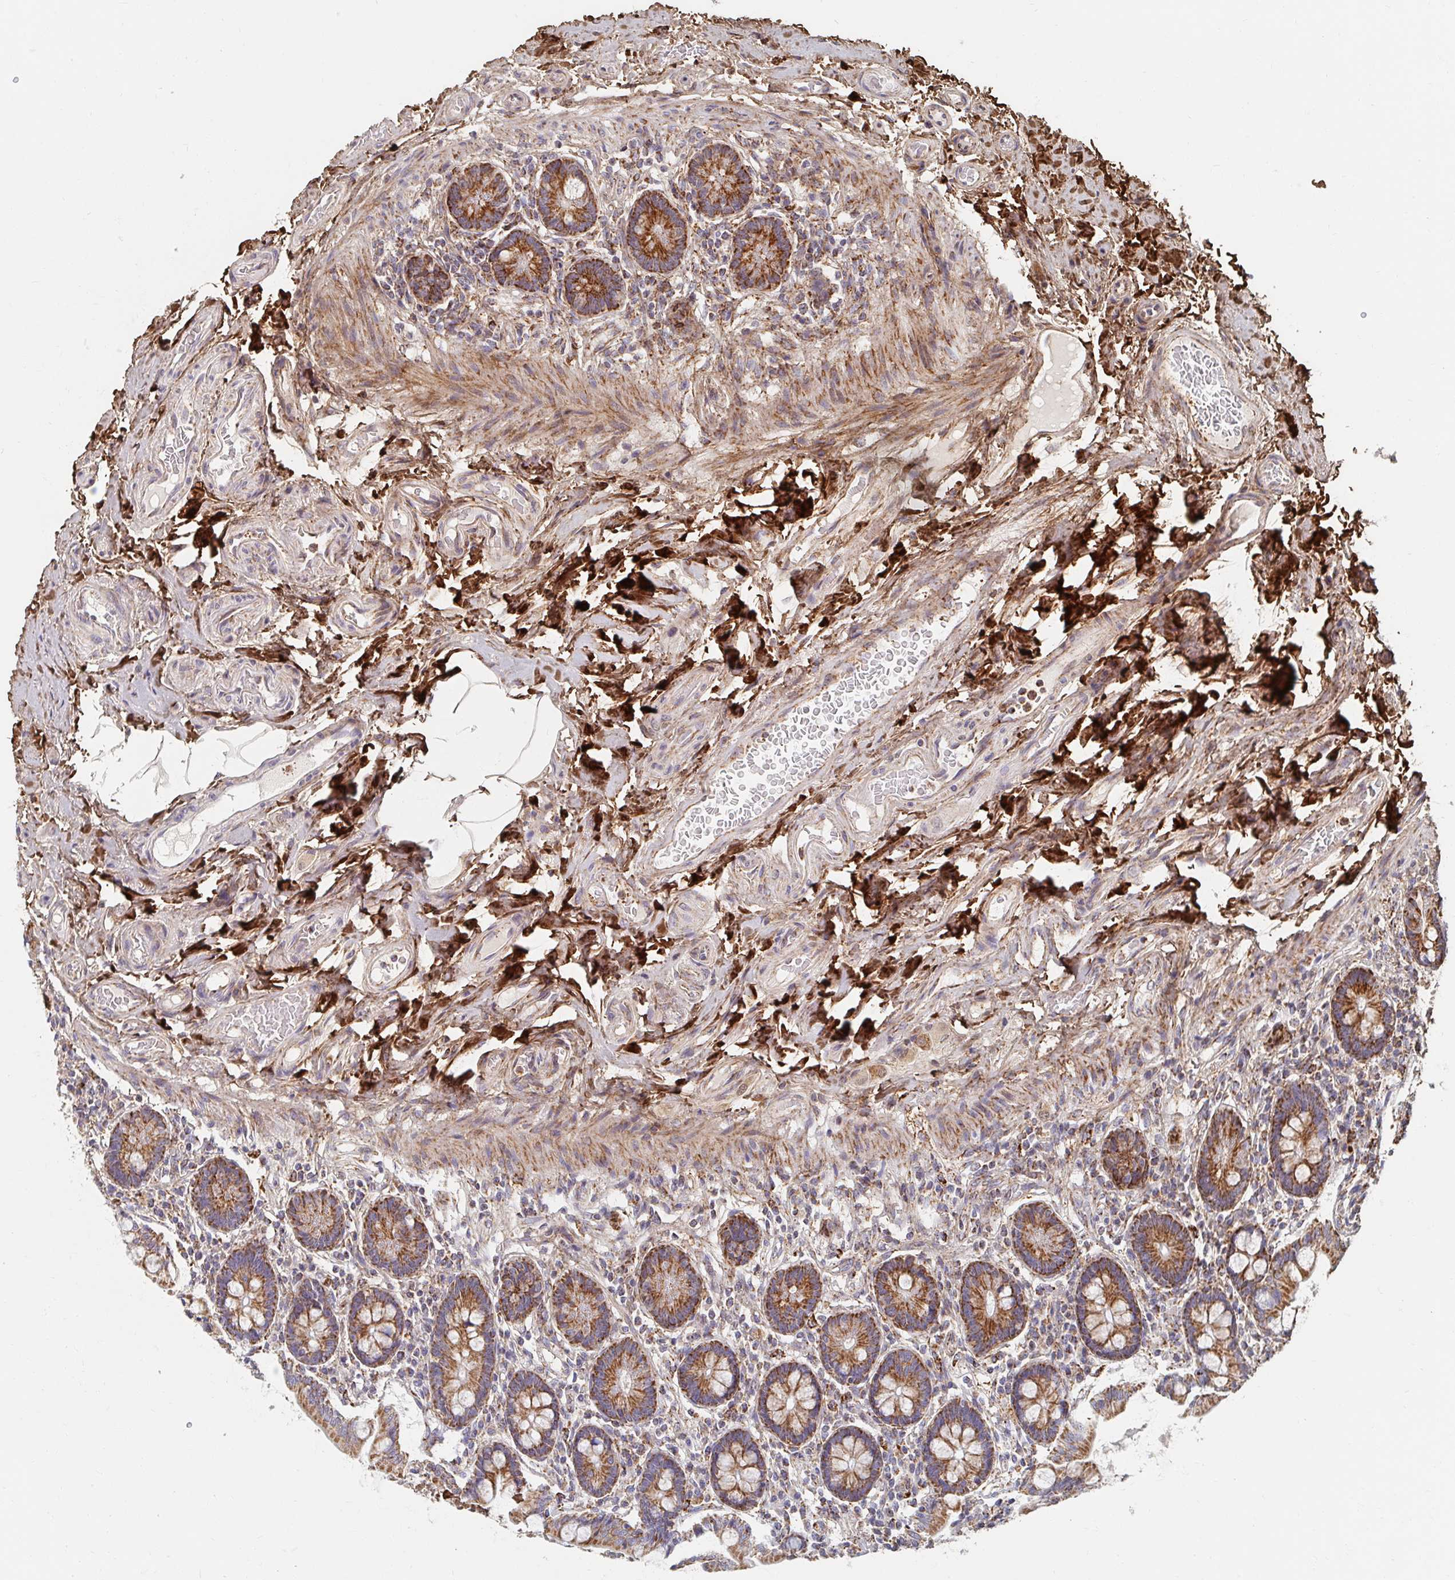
{"staining": {"intensity": "strong", "quantity": ">75%", "location": "cytoplasmic/membranous"}, "tissue": "small intestine", "cell_type": "Glandular cells", "image_type": "normal", "snomed": [{"axis": "morphology", "description": "Normal tissue, NOS"}, {"axis": "topography", "description": "Small intestine"}], "caption": "IHC micrograph of normal small intestine: small intestine stained using IHC shows high levels of strong protein expression localized specifically in the cytoplasmic/membranous of glandular cells, appearing as a cytoplasmic/membranous brown color.", "gene": "MAVS", "patient": {"sex": "female", "age": 64}}